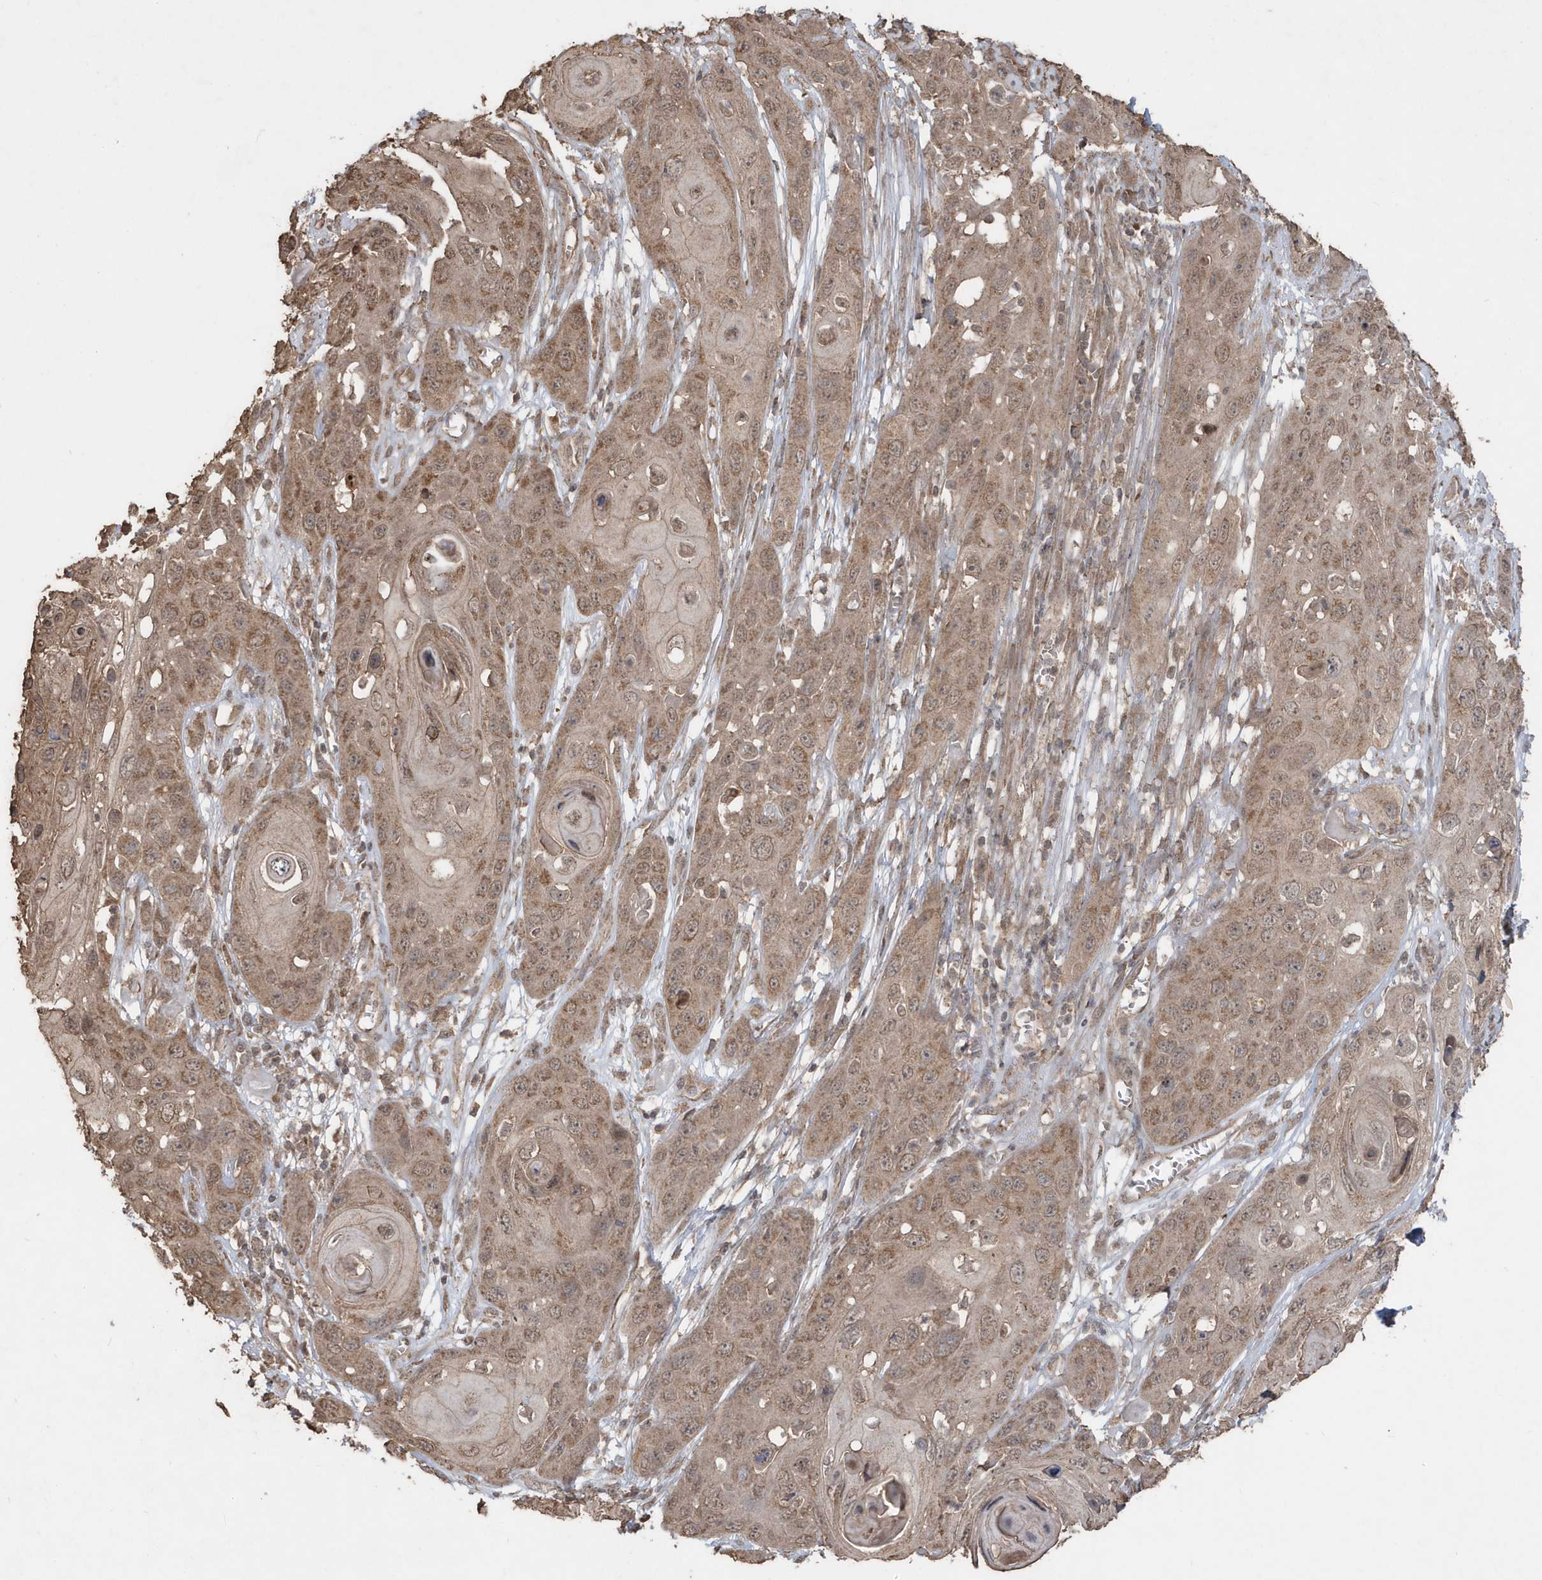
{"staining": {"intensity": "moderate", "quantity": ">75%", "location": "cytoplasmic/membranous,nuclear"}, "tissue": "skin cancer", "cell_type": "Tumor cells", "image_type": "cancer", "snomed": [{"axis": "morphology", "description": "Squamous cell carcinoma, NOS"}, {"axis": "topography", "description": "Skin"}], "caption": "This is an image of IHC staining of squamous cell carcinoma (skin), which shows moderate expression in the cytoplasmic/membranous and nuclear of tumor cells.", "gene": "PAXBP1", "patient": {"sex": "male", "age": 55}}